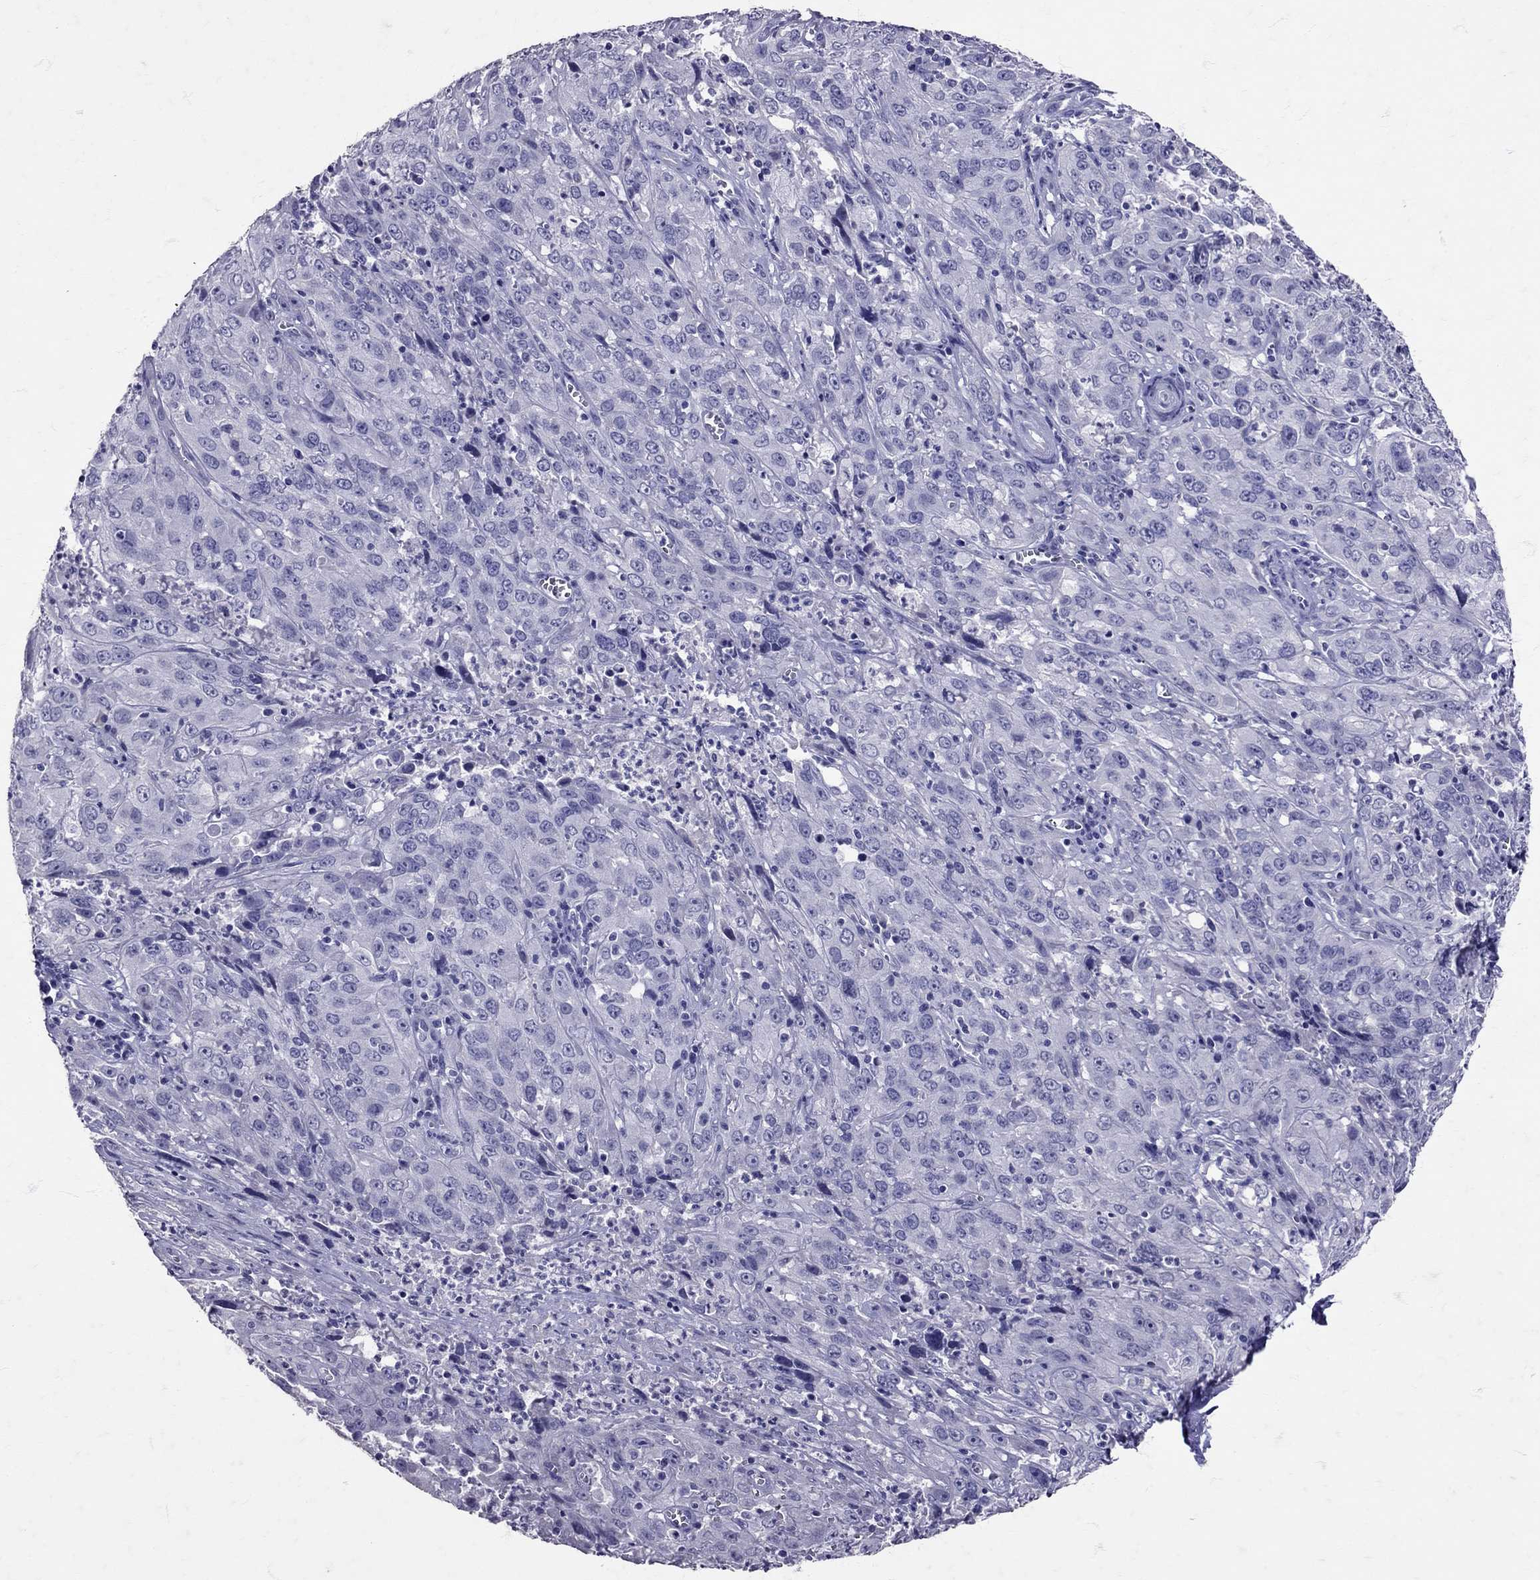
{"staining": {"intensity": "negative", "quantity": "none", "location": "none"}, "tissue": "cervical cancer", "cell_type": "Tumor cells", "image_type": "cancer", "snomed": [{"axis": "morphology", "description": "Squamous cell carcinoma, NOS"}, {"axis": "topography", "description": "Cervix"}], "caption": "This is a histopathology image of IHC staining of cervical squamous cell carcinoma, which shows no expression in tumor cells.", "gene": "SST", "patient": {"sex": "female", "age": 32}}